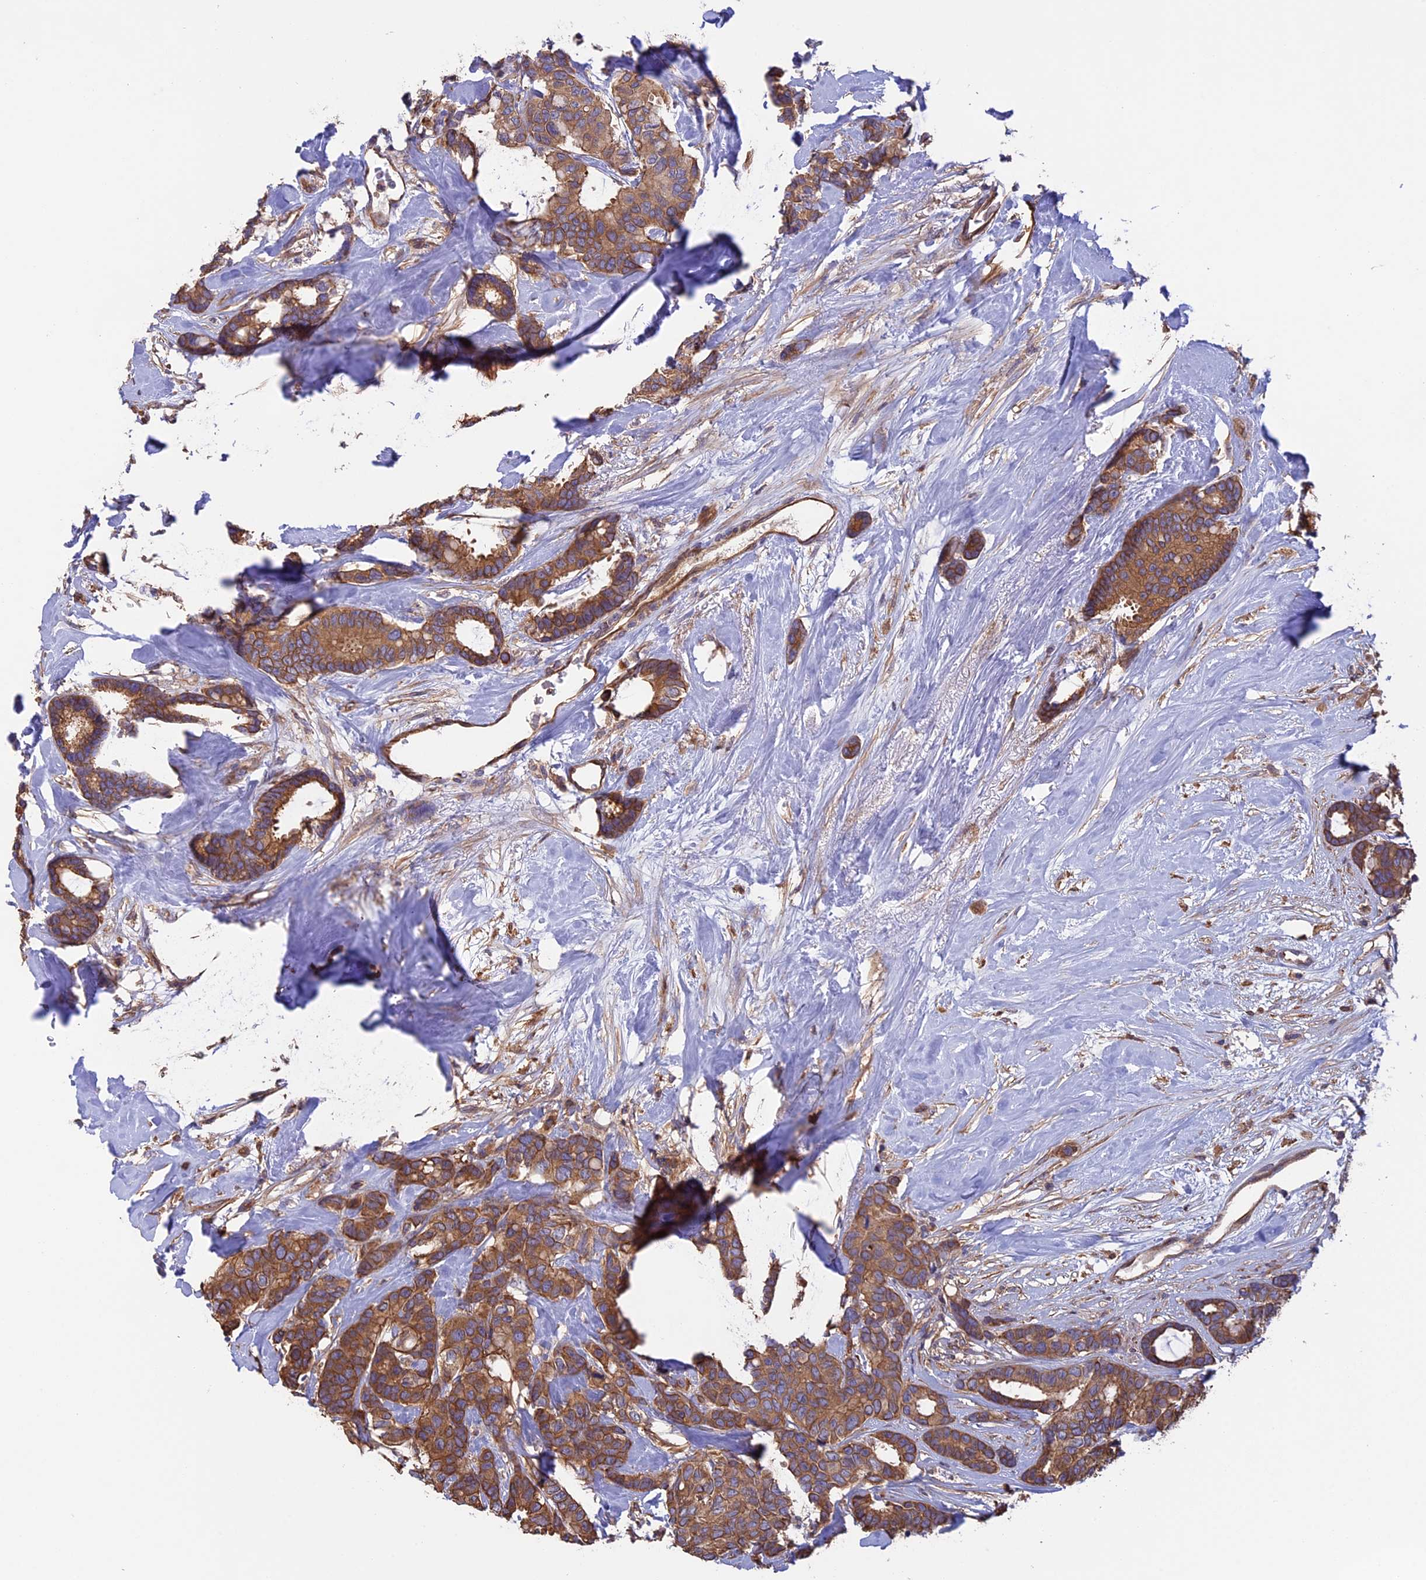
{"staining": {"intensity": "moderate", "quantity": ">75%", "location": "cytoplasmic/membranous"}, "tissue": "breast cancer", "cell_type": "Tumor cells", "image_type": "cancer", "snomed": [{"axis": "morphology", "description": "Duct carcinoma"}, {"axis": "topography", "description": "Breast"}], "caption": "Immunohistochemistry (IHC) micrograph of human breast cancer stained for a protein (brown), which reveals medium levels of moderate cytoplasmic/membranous expression in about >75% of tumor cells.", "gene": "GAS8", "patient": {"sex": "female", "age": 87}}